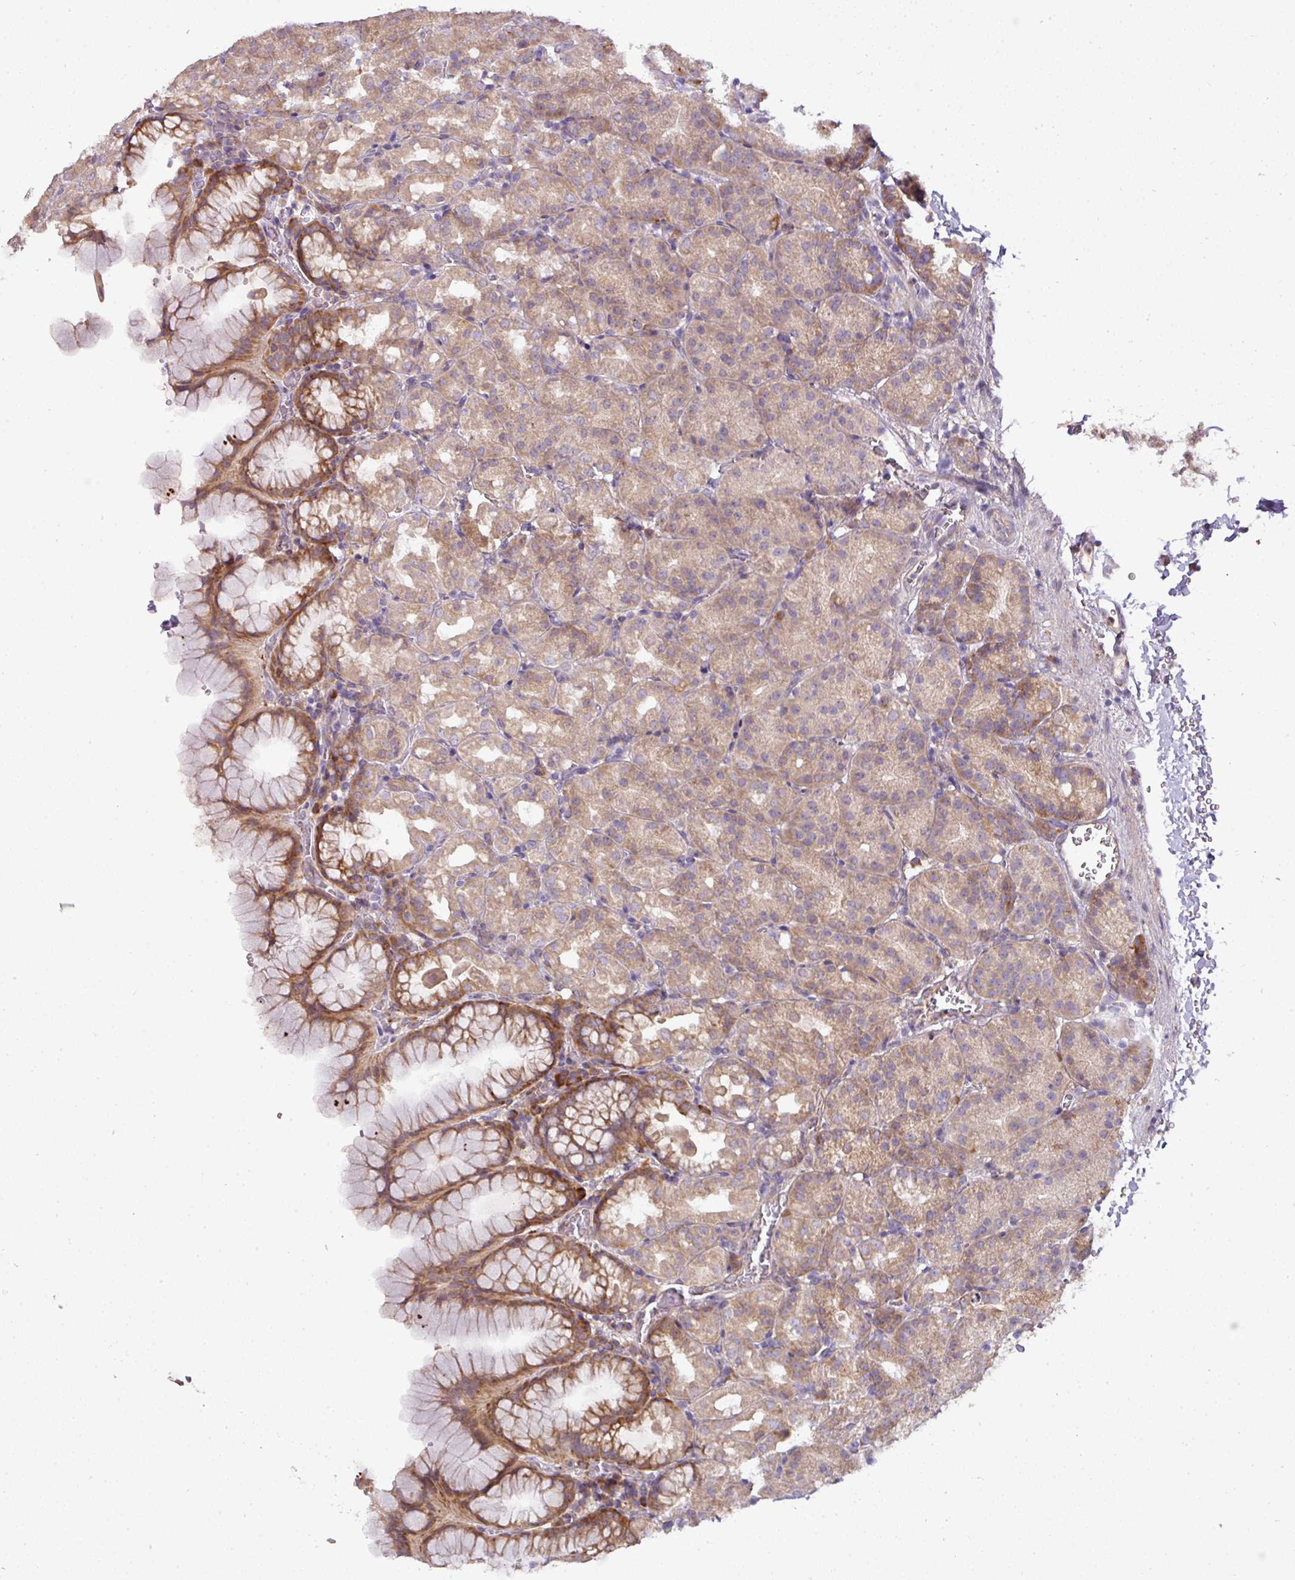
{"staining": {"intensity": "moderate", "quantity": "25%-75%", "location": "cytoplasmic/membranous"}, "tissue": "stomach", "cell_type": "Glandular cells", "image_type": "normal", "snomed": [{"axis": "morphology", "description": "Normal tissue, NOS"}, {"axis": "topography", "description": "Stomach, upper"}], "caption": "Brown immunohistochemical staining in benign human stomach reveals moderate cytoplasmic/membranous expression in approximately 25%-75% of glandular cells.", "gene": "GALP", "patient": {"sex": "female", "age": 81}}